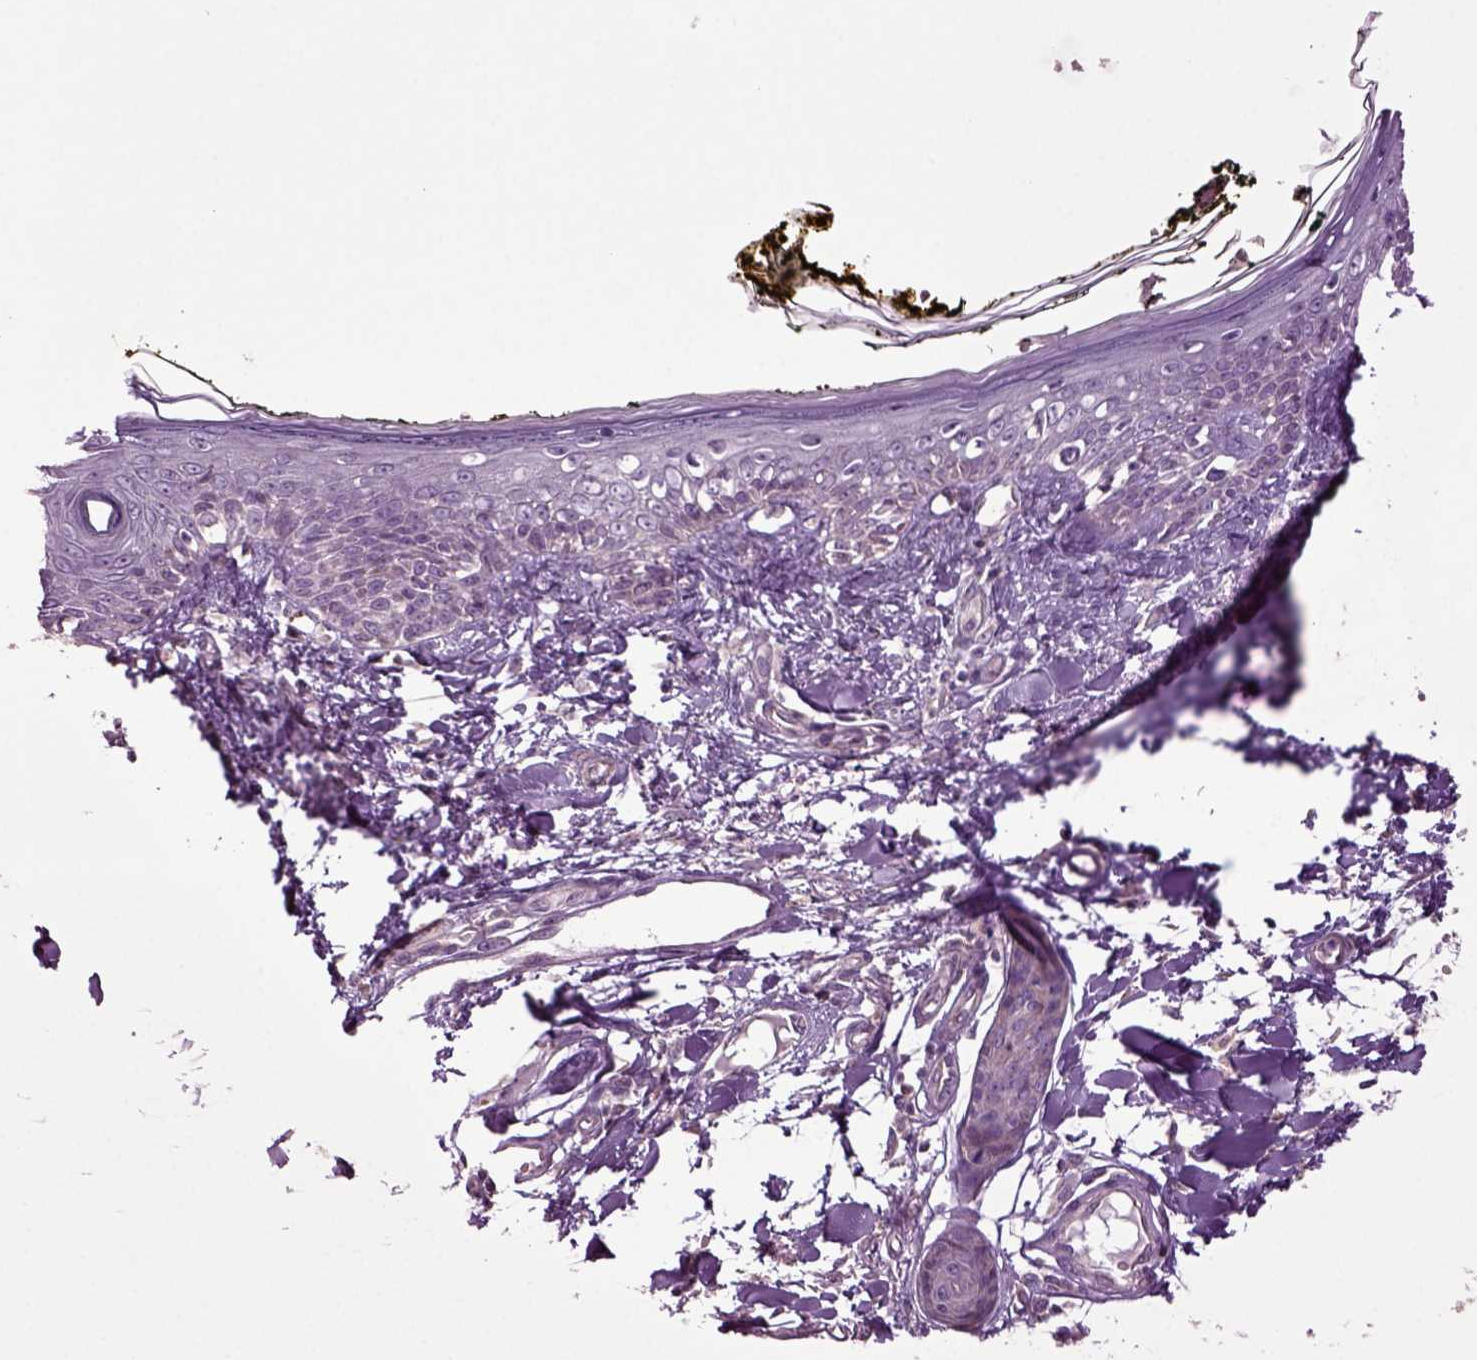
{"staining": {"intensity": "negative", "quantity": "none", "location": "none"}, "tissue": "skin", "cell_type": "Fibroblasts", "image_type": "normal", "snomed": [{"axis": "morphology", "description": "Normal tissue, NOS"}, {"axis": "topography", "description": "Skin"}], "caption": "High magnification brightfield microscopy of unremarkable skin stained with DAB (3,3'-diaminobenzidine) (brown) and counterstained with hematoxylin (blue): fibroblasts show no significant staining.", "gene": "HAGHL", "patient": {"sex": "male", "age": 76}}